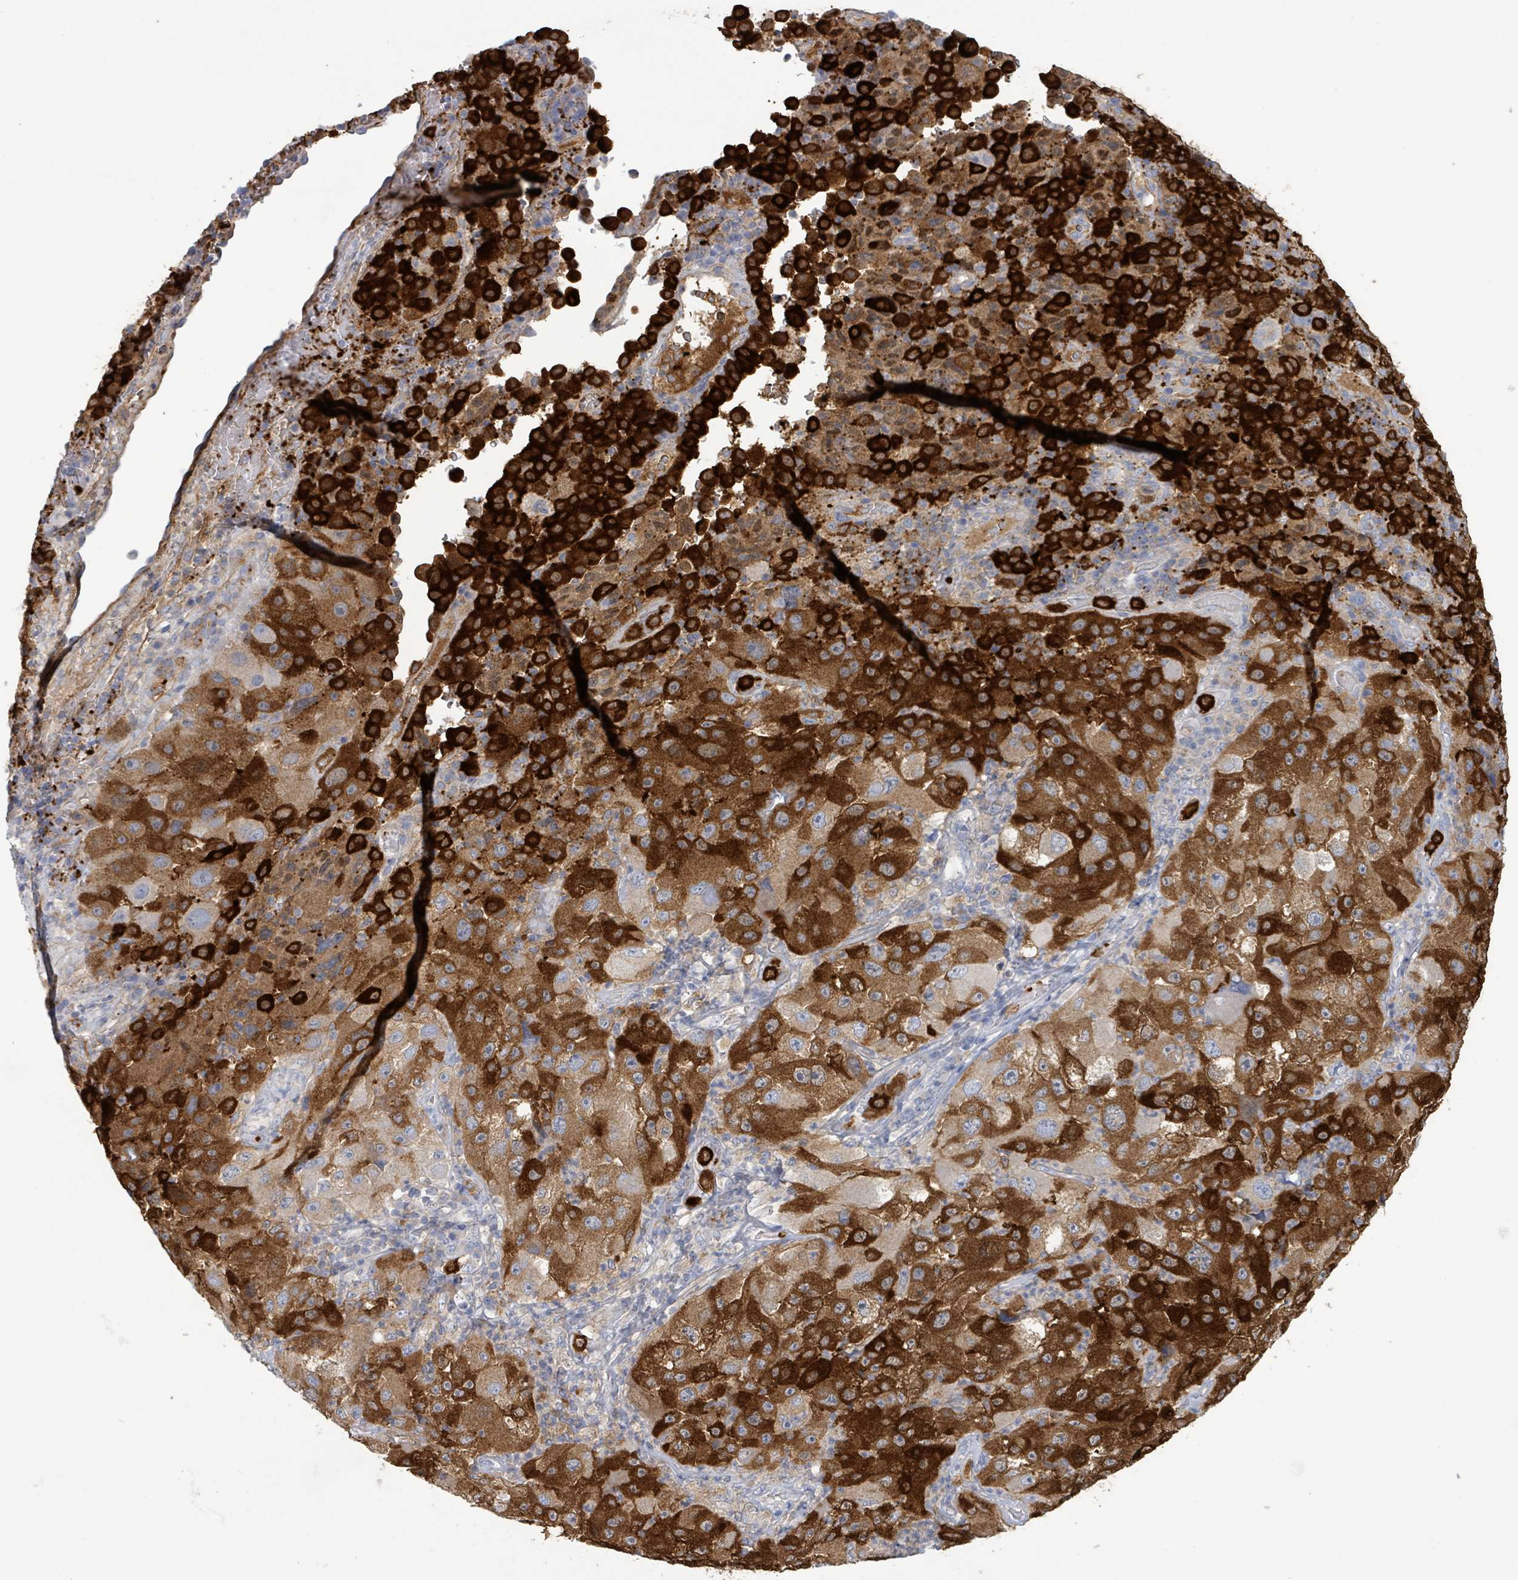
{"staining": {"intensity": "strong", "quantity": ">75%", "location": "cytoplasmic/membranous"}, "tissue": "melanoma", "cell_type": "Tumor cells", "image_type": "cancer", "snomed": [{"axis": "morphology", "description": "Malignant melanoma, Metastatic site"}, {"axis": "topography", "description": "Lymph node"}], "caption": "Melanoma stained with a brown dye displays strong cytoplasmic/membranous positive expression in approximately >75% of tumor cells.", "gene": "PKLR", "patient": {"sex": "male", "age": 62}}